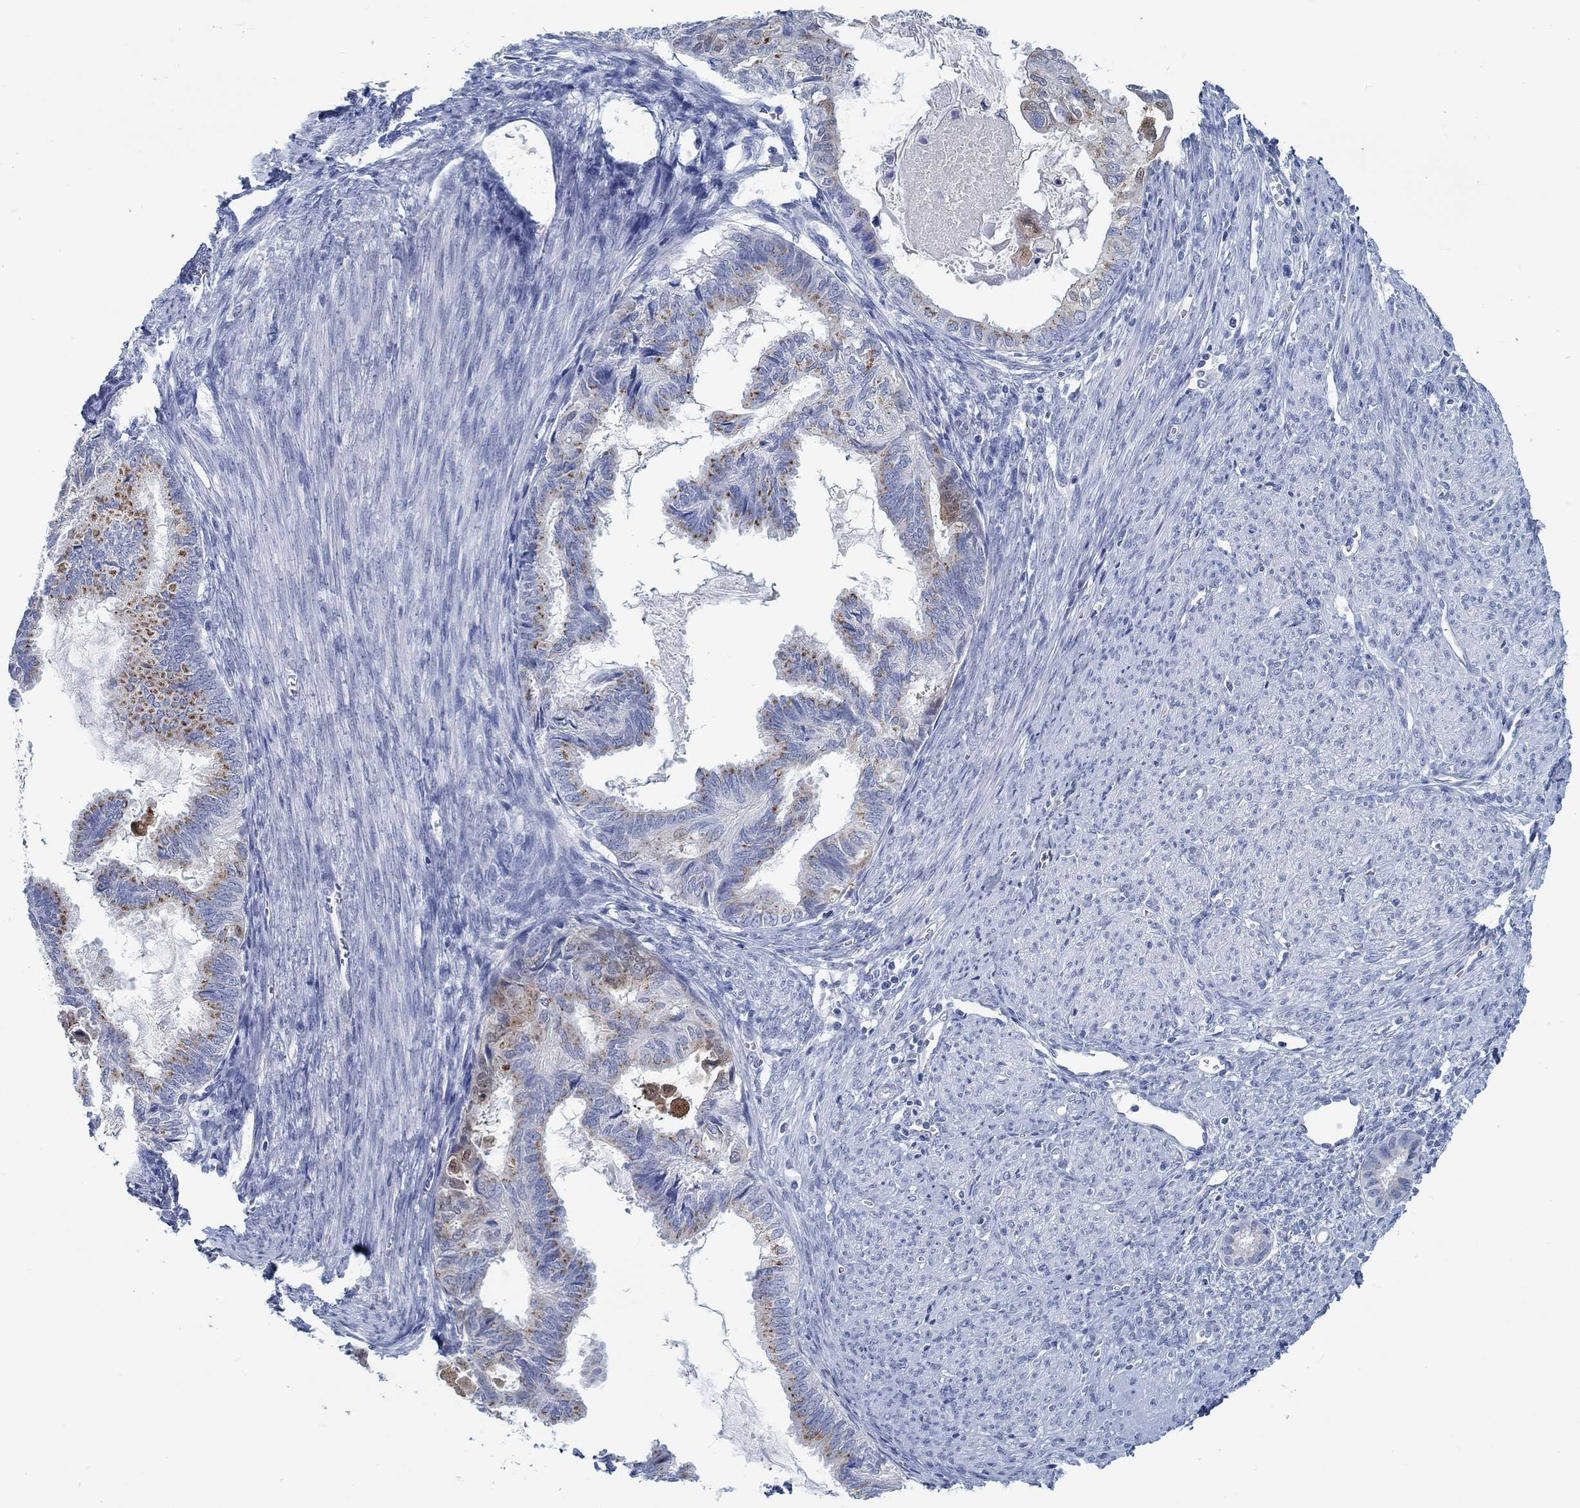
{"staining": {"intensity": "moderate", "quantity": "<25%", "location": "cytoplasmic/membranous"}, "tissue": "endometrial cancer", "cell_type": "Tumor cells", "image_type": "cancer", "snomed": [{"axis": "morphology", "description": "Adenocarcinoma, NOS"}, {"axis": "topography", "description": "Endometrium"}], "caption": "Endometrial cancer (adenocarcinoma) stained with DAB (3,3'-diaminobenzidine) immunohistochemistry (IHC) exhibits low levels of moderate cytoplasmic/membranous positivity in approximately <25% of tumor cells.", "gene": "TEKT4", "patient": {"sex": "female", "age": 86}}